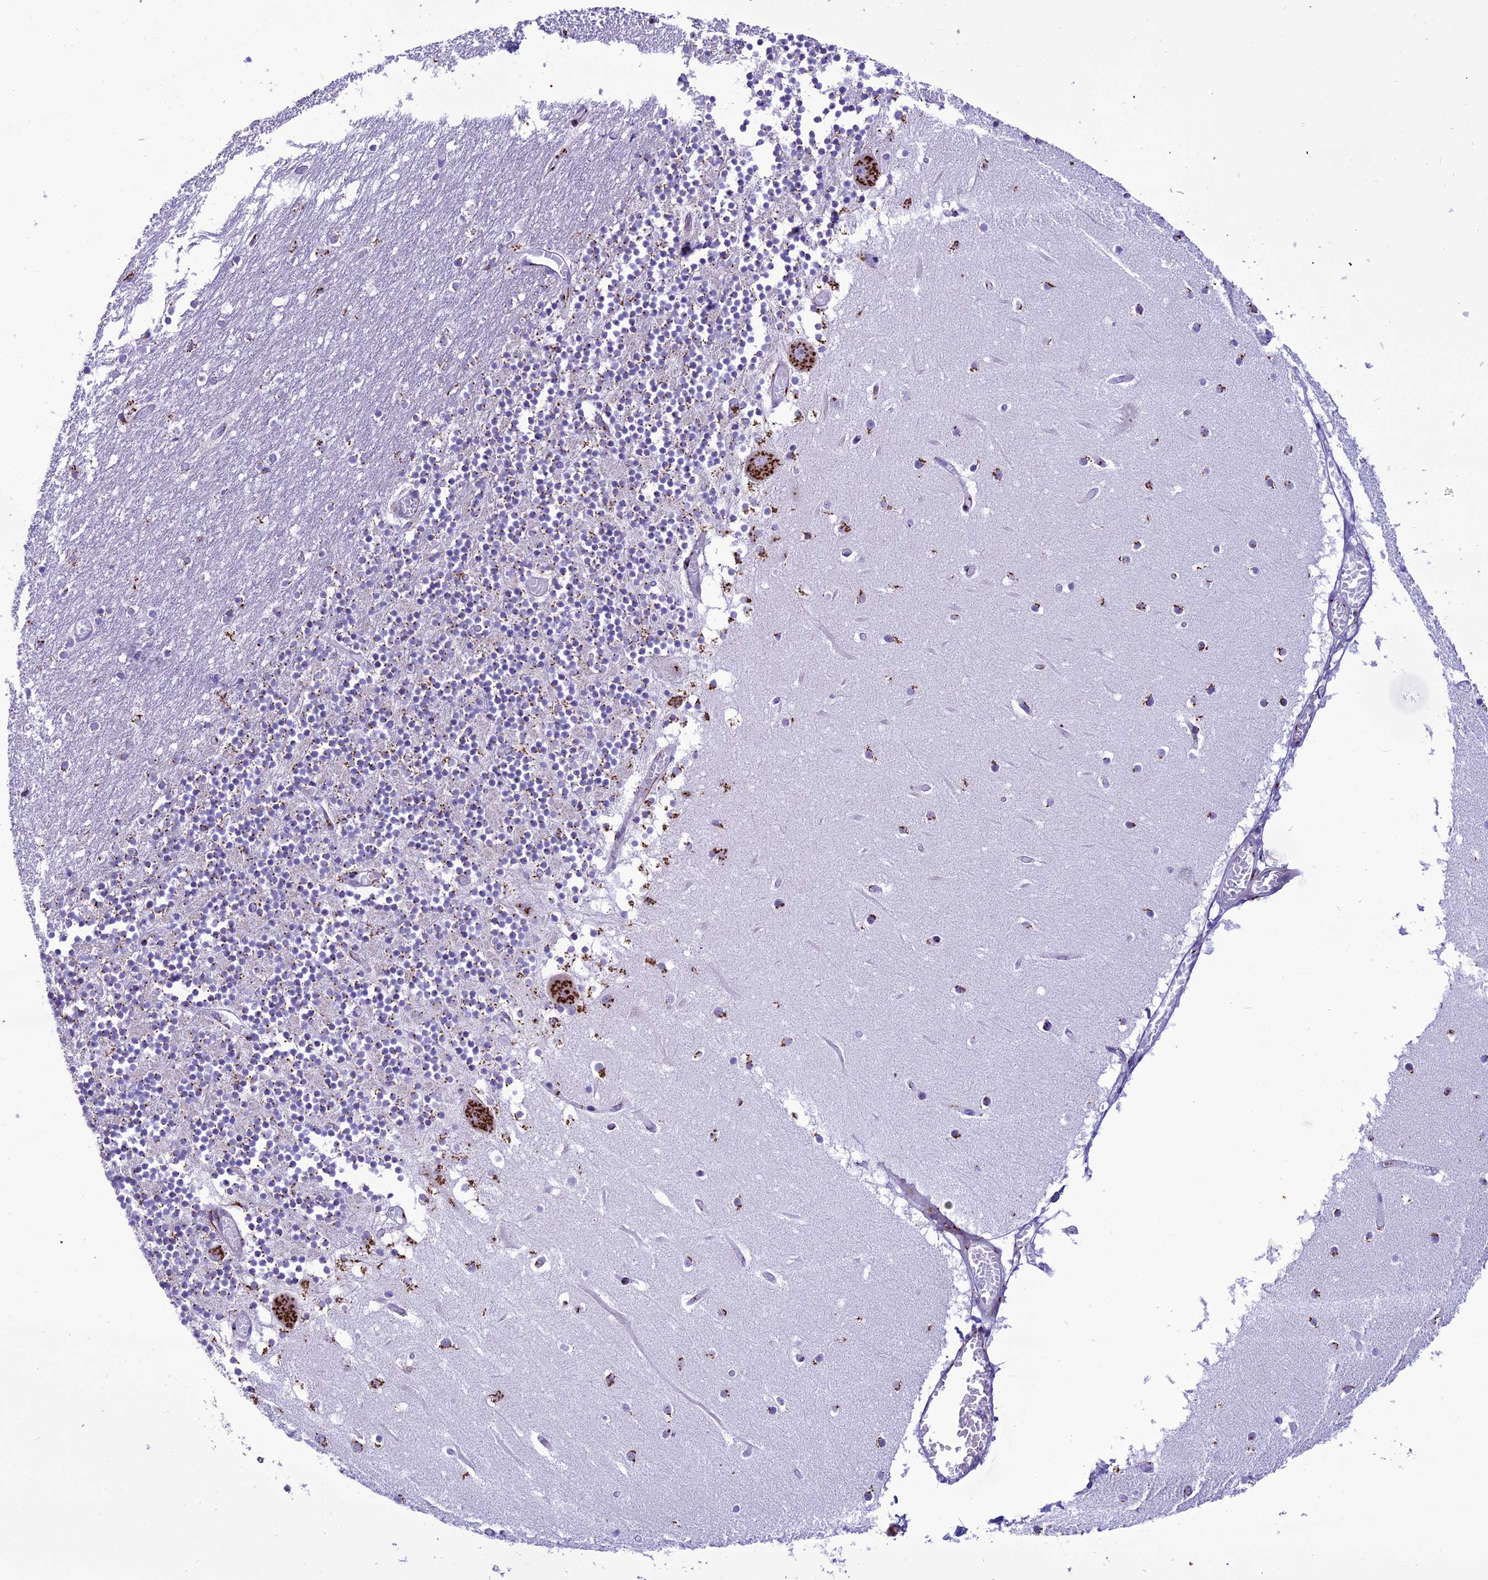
{"staining": {"intensity": "strong", "quantity": "25%-75%", "location": "cytoplasmic/membranous"}, "tissue": "cerebellum", "cell_type": "Cells in granular layer", "image_type": "normal", "snomed": [{"axis": "morphology", "description": "Normal tissue, NOS"}, {"axis": "topography", "description": "Cerebellum"}], "caption": "An immunohistochemistry photomicrograph of unremarkable tissue is shown. Protein staining in brown labels strong cytoplasmic/membranous positivity in cerebellum within cells in granular layer.", "gene": "GOLM2", "patient": {"sex": "female", "age": 28}}